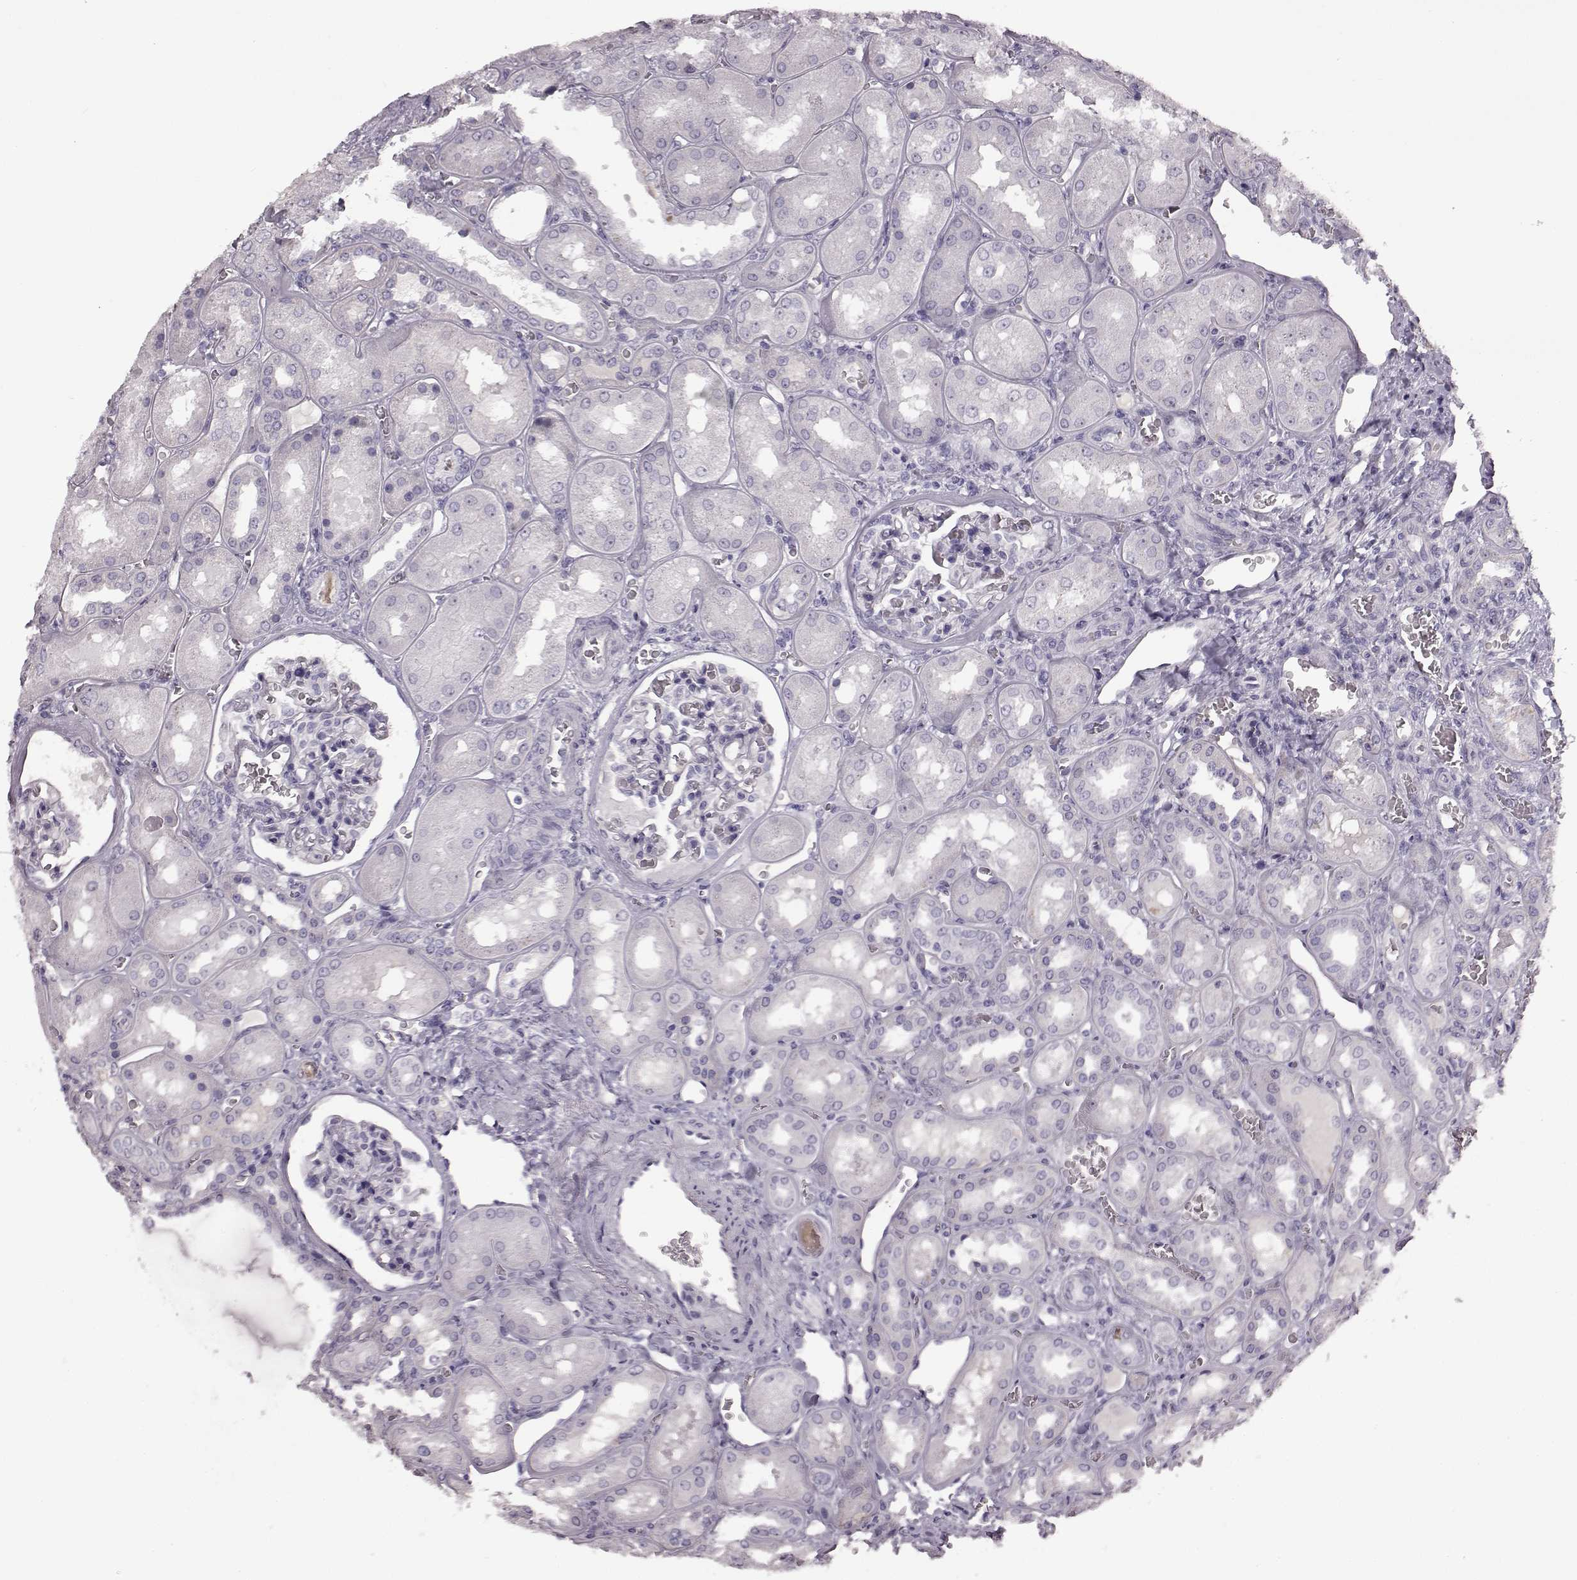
{"staining": {"intensity": "negative", "quantity": "none", "location": "none"}, "tissue": "kidney", "cell_type": "Cells in glomeruli", "image_type": "normal", "snomed": [{"axis": "morphology", "description": "Normal tissue, NOS"}, {"axis": "topography", "description": "Kidney"}], "caption": "Human kidney stained for a protein using IHC shows no positivity in cells in glomeruli.", "gene": "PRPH2", "patient": {"sex": "male", "age": 73}}